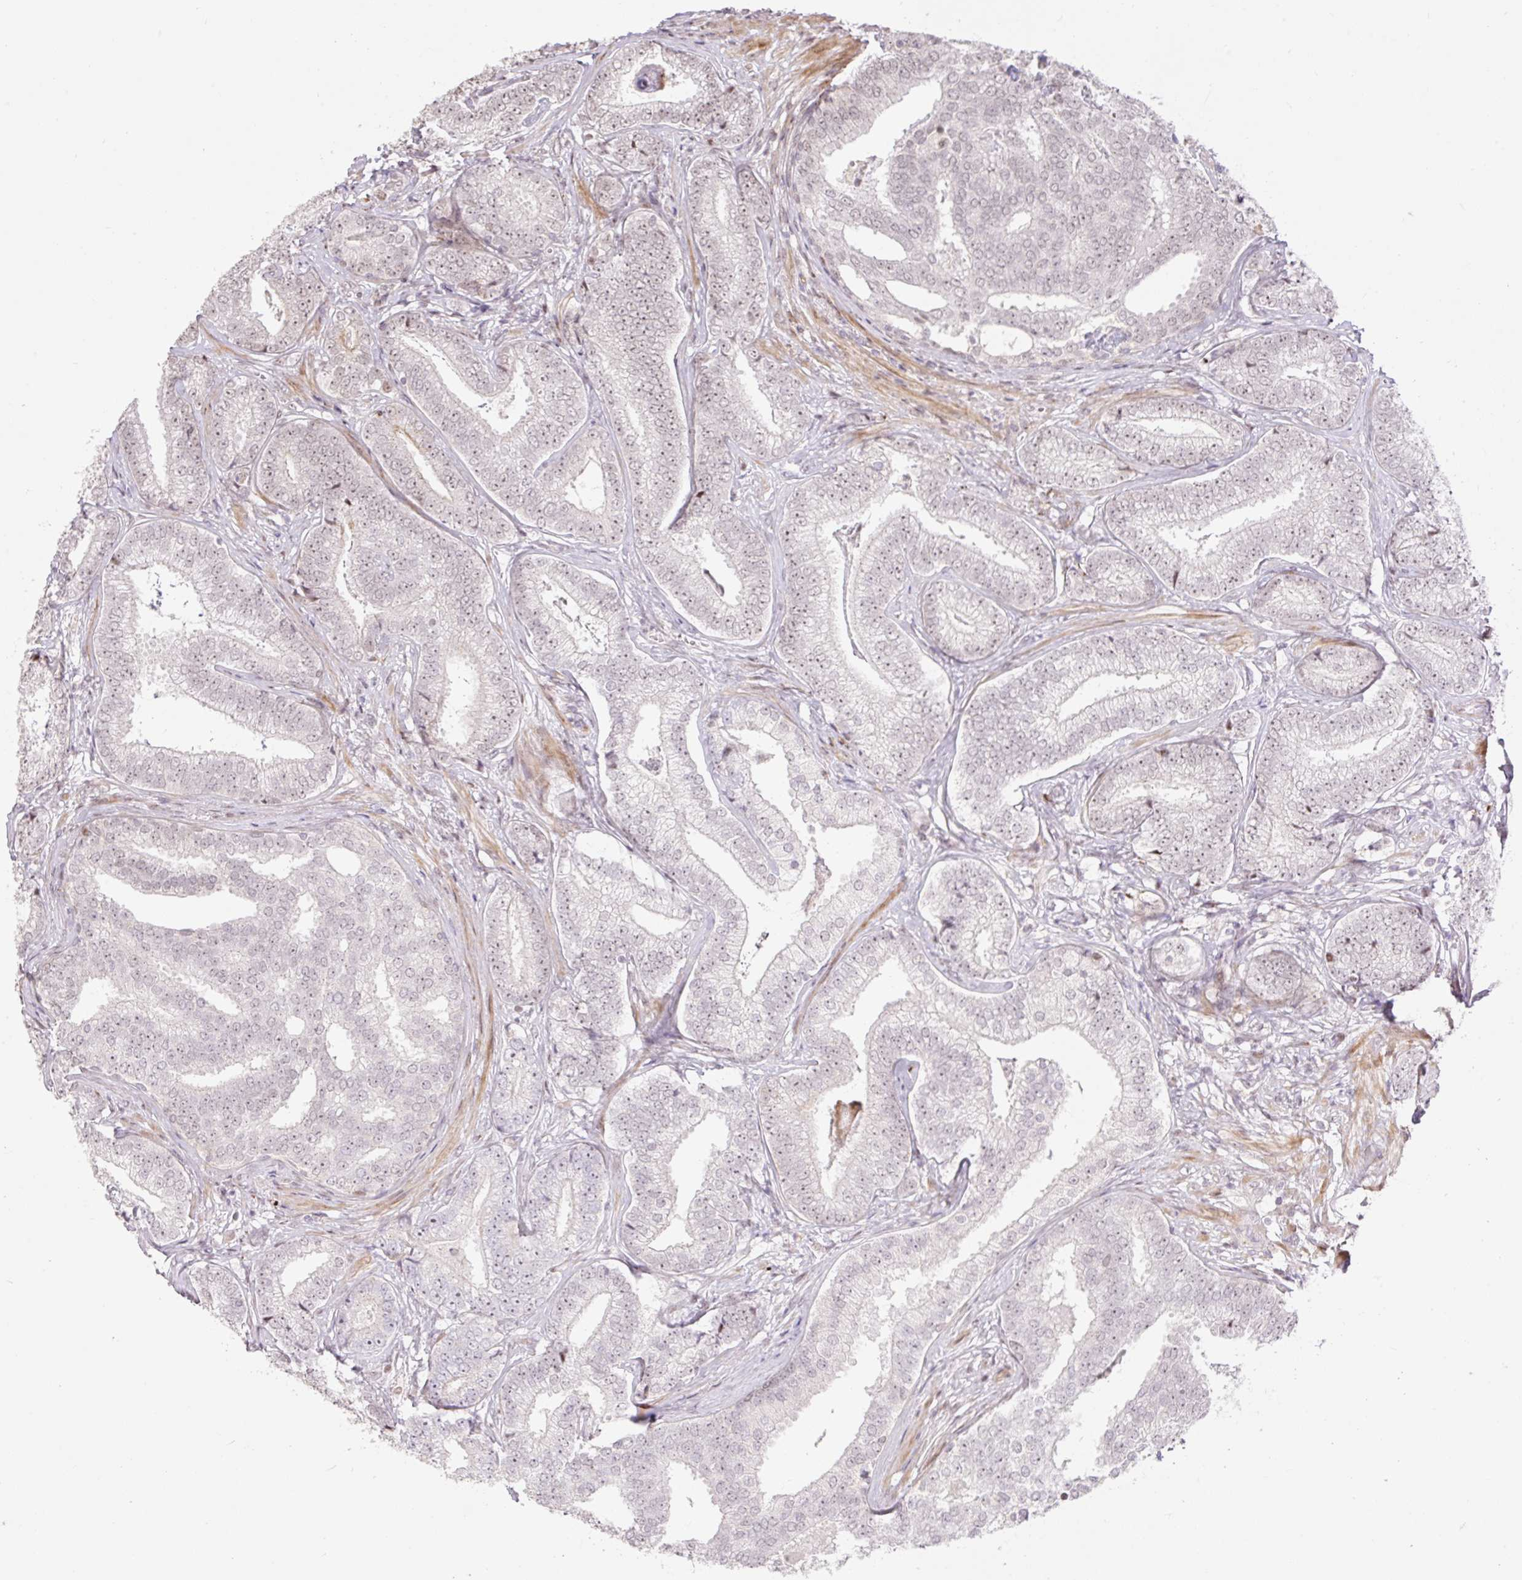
{"staining": {"intensity": "weak", "quantity": "25%-75%", "location": "nuclear"}, "tissue": "prostate cancer", "cell_type": "Tumor cells", "image_type": "cancer", "snomed": [{"axis": "morphology", "description": "Adenocarcinoma, Low grade"}, {"axis": "topography", "description": "Prostate"}], "caption": "IHC of prostate cancer shows low levels of weak nuclear positivity in about 25%-75% of tumor cells.", "gene": "RIPPLY3", "patient": {"sex": "male", "age": 63}}